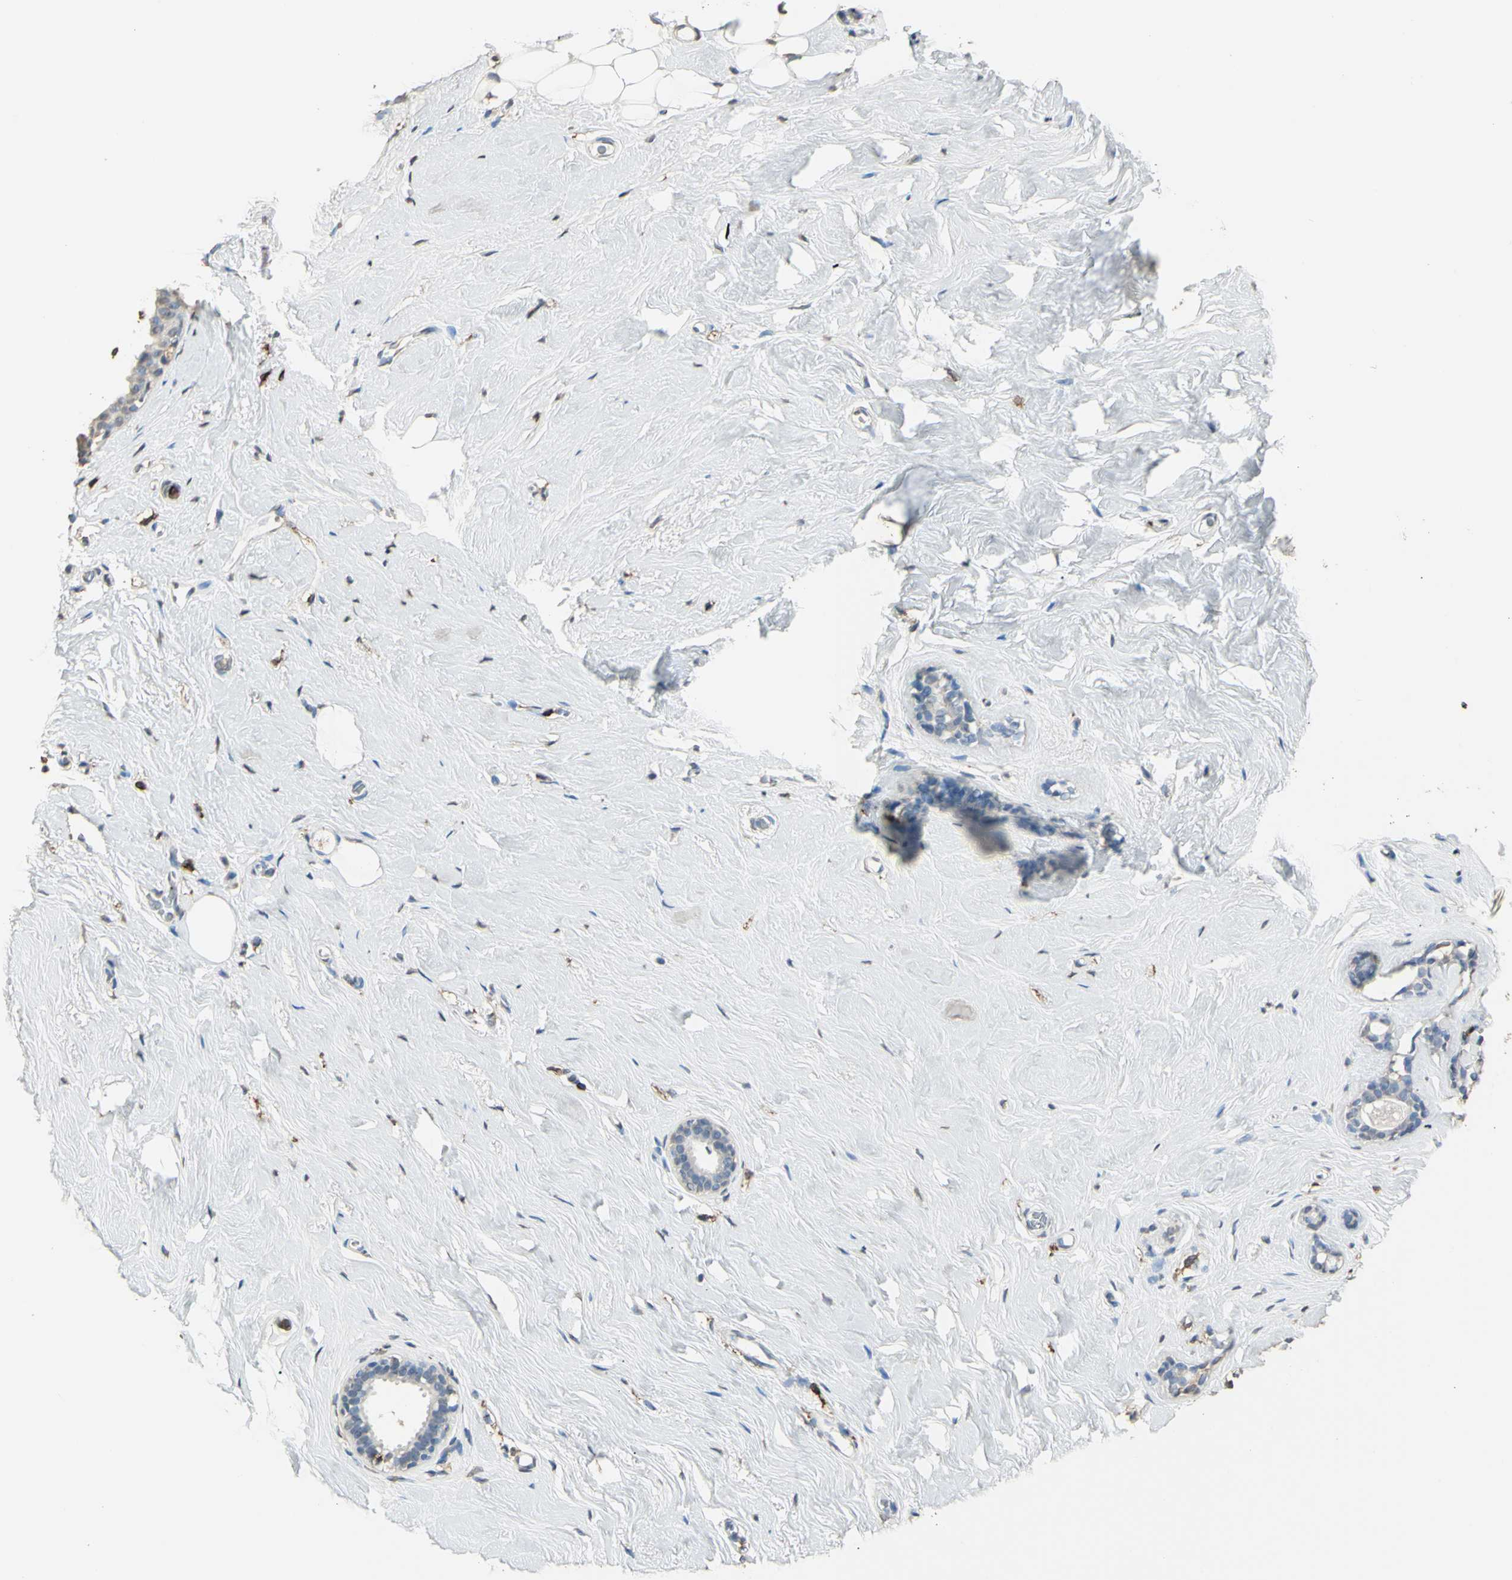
{"staining": {"intensity": "negative", "quantity": "none", "location": "none"}, "tissue": "breast", "cell_type": "Adipocytes", "image_type": "normal", "snomed": [{"axis": "morphology", "description": "Normal tissue, NOS"}, {"axis": "topography", "description": "Breast"}], "caption": "Immunohistochemistry micrograph of unremarkable breast: human breast stained with DAB (3,3'-diaminobenzidine) displays no significant protein expression in adipocytes. (Brightfield microscopy of DAB (3,3'-diaminobenzidine) immunohistochemistry at high magnification).", "gene": "PSTPIP1", "patient": {"sex": "female", "age": 75}}